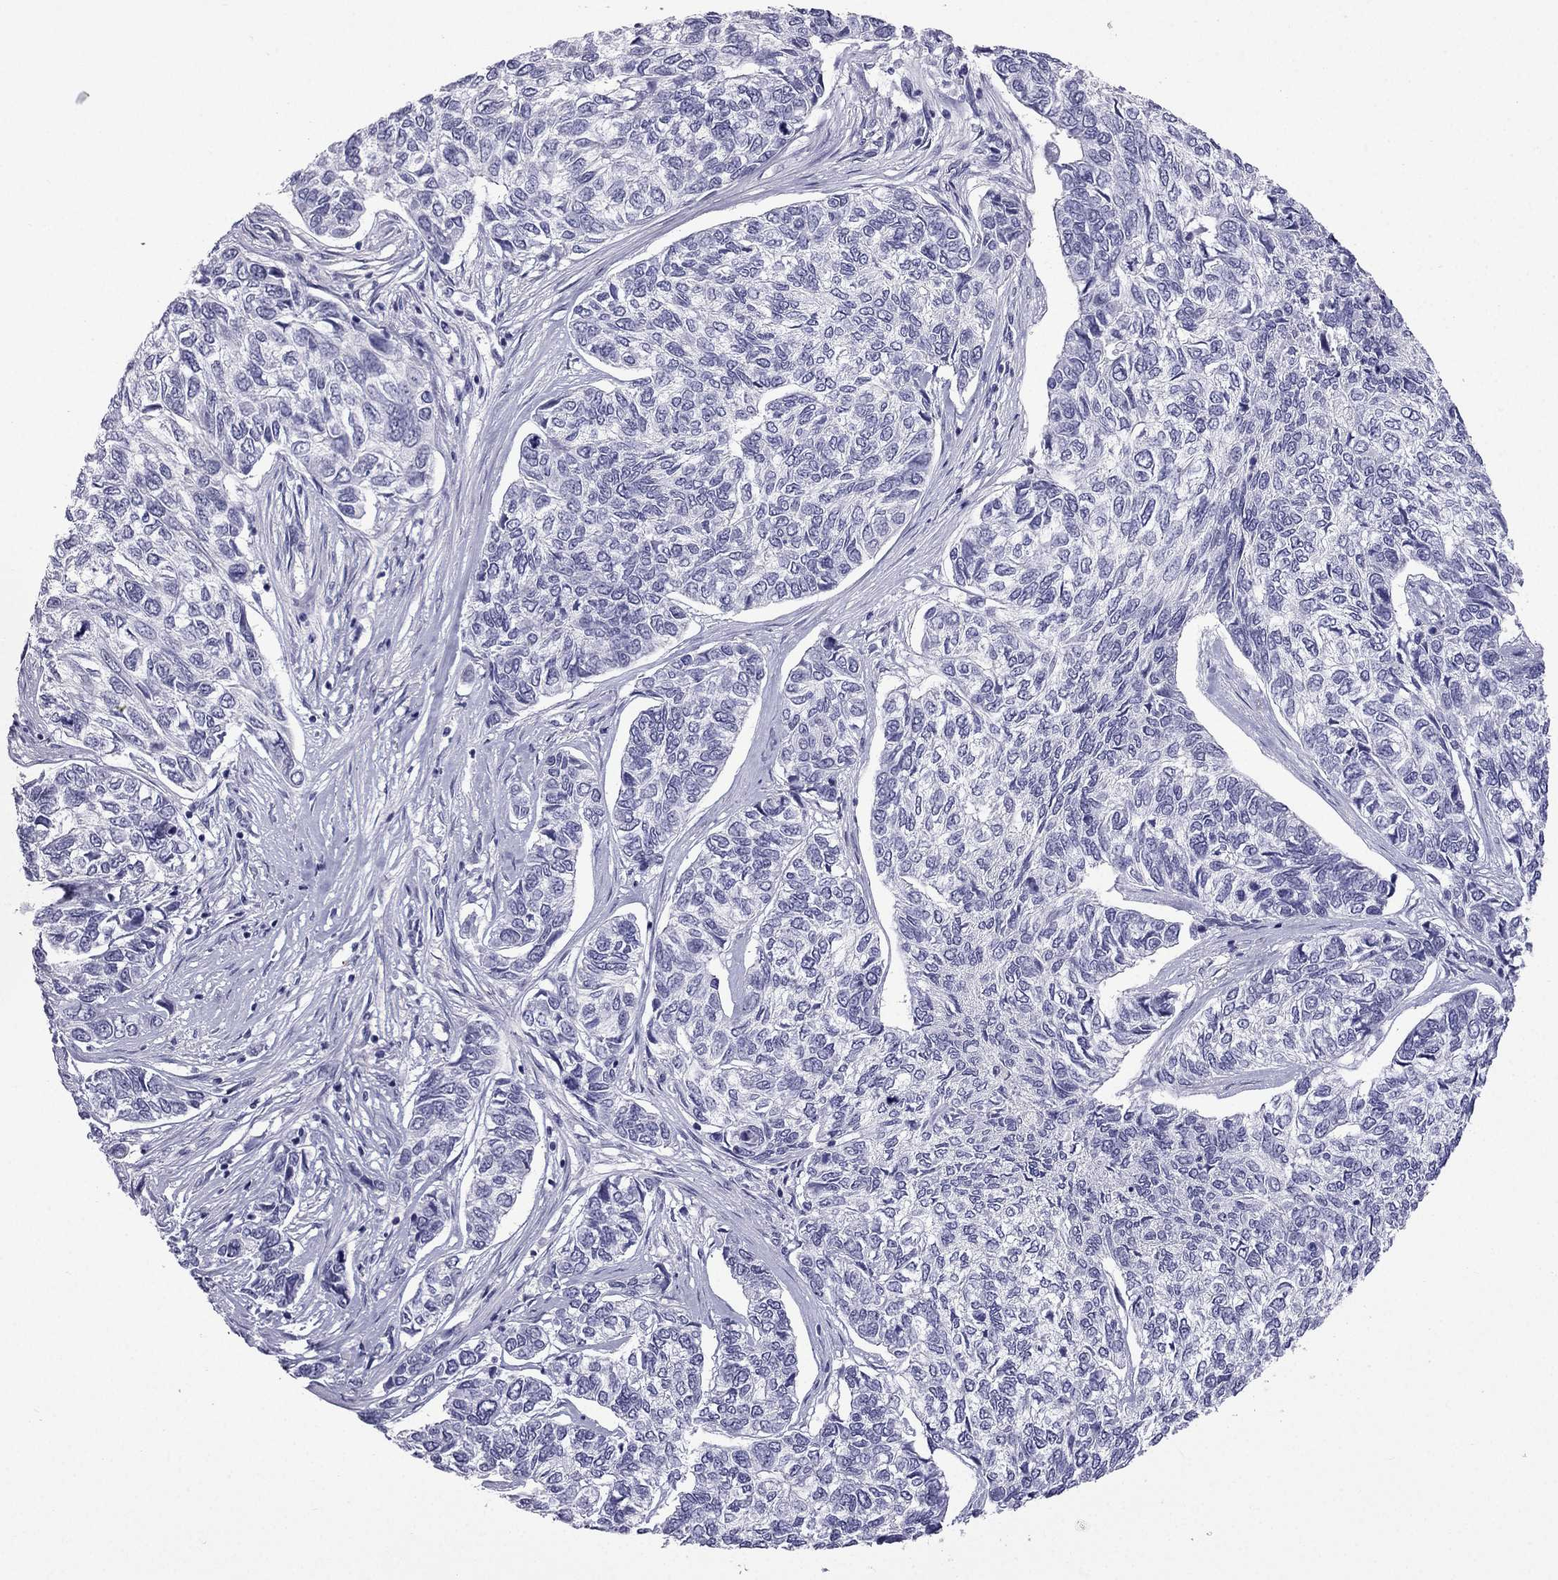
{"staining": {"intensity": "negative", "quantity": "none", "location": "none"}, "tissue": "skin cancer", "cell_type": "Tumor cells", "image_type": "cancer", "snomed": [{"axis": "morphology", "description": "Basal cell carcinoma"}, {"axis": "topography", "description": "Skin"}], "caption": "A histopathology image of skin cancer stained for a protein exhibits no brown staining in tumor cells.", "gene": "GJA8", "patient": {"sex": "female", "age": 65}}